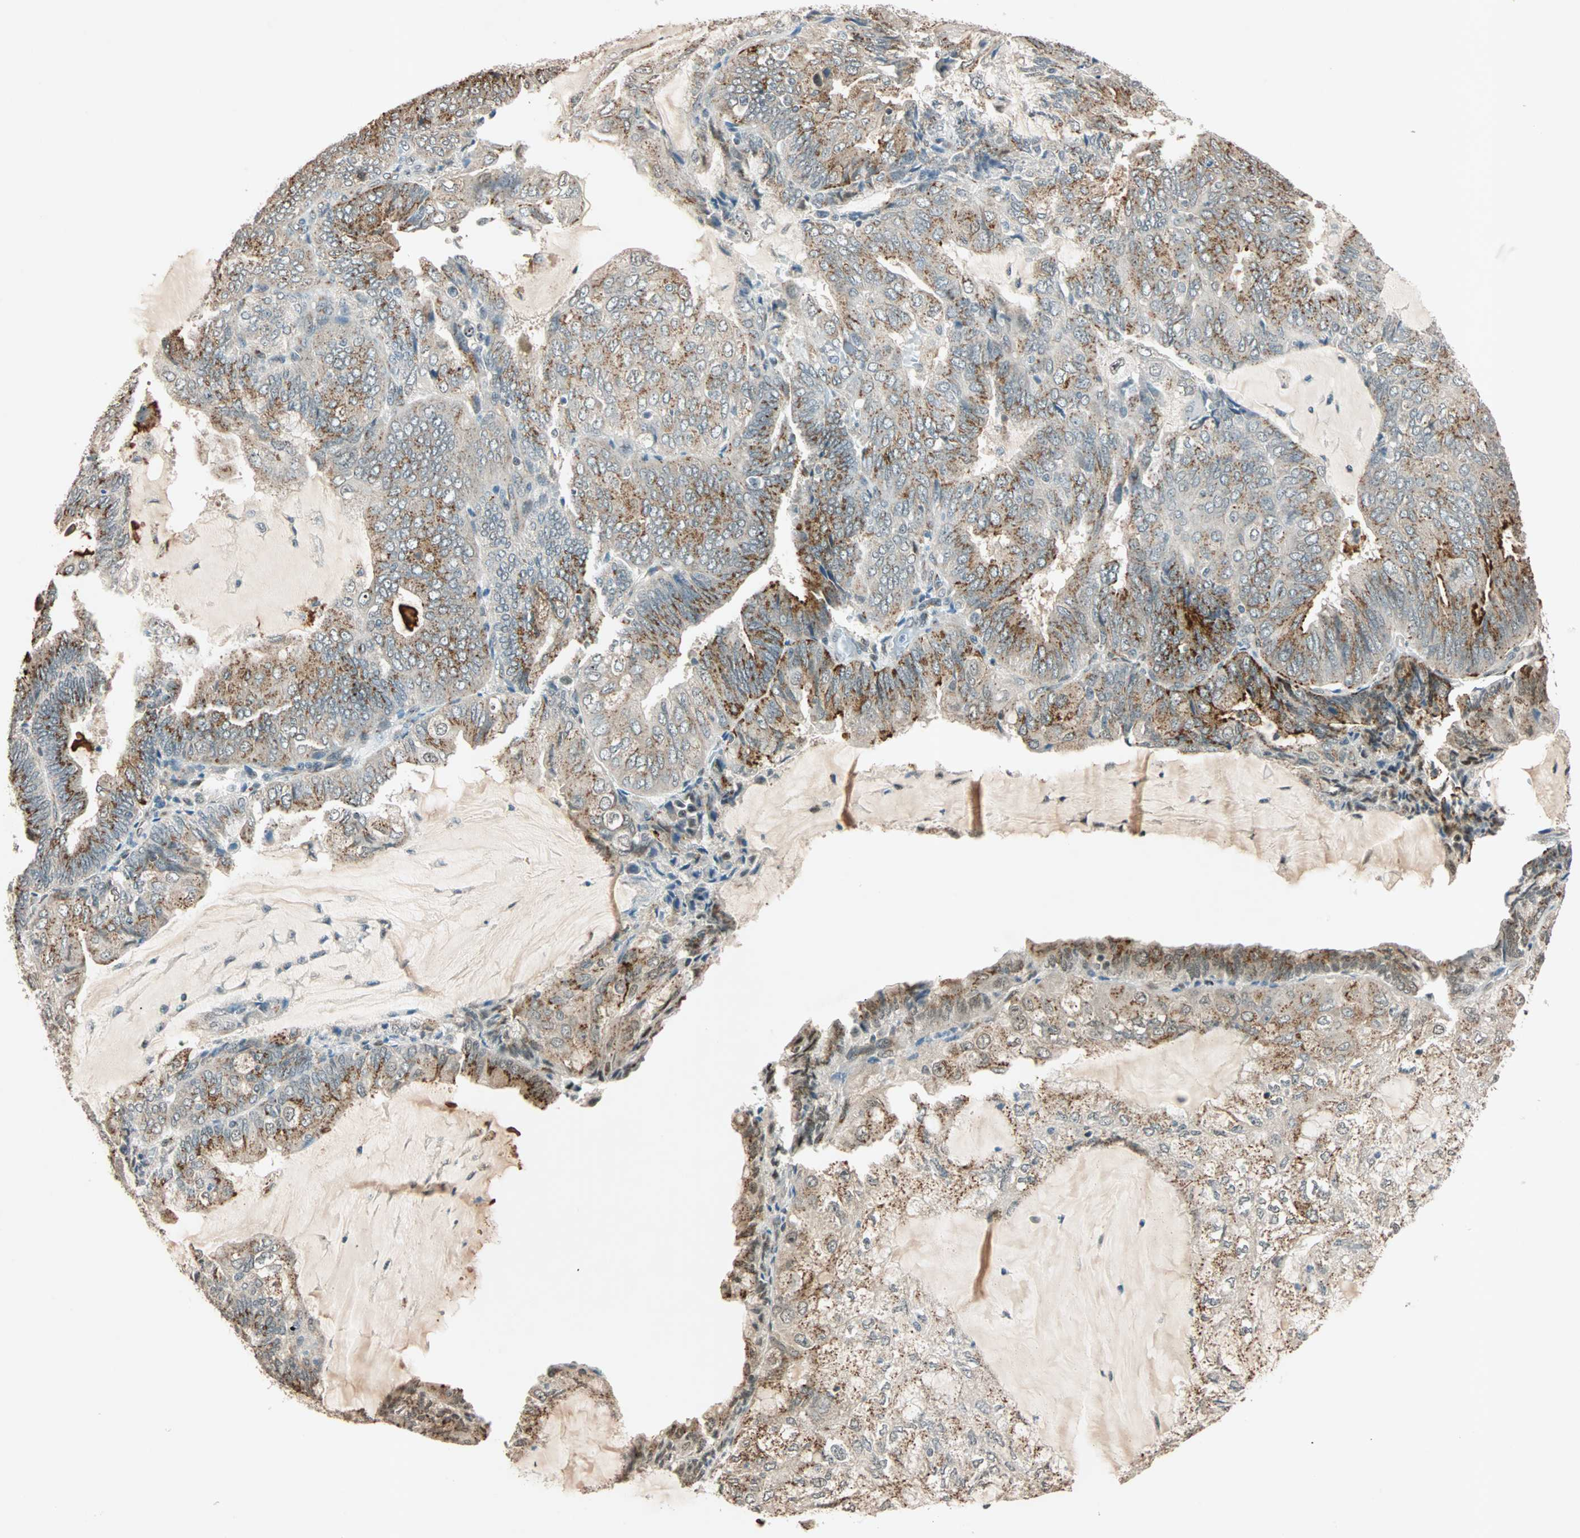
{"staining": {"intensity": "weak", "quantity": "25%-75%", "location": "cytoplasmic/membranous"}, "tissue": "endometrial cancer", "cell_type": "Tumor cells", "image_type": "cancer", "snomed": [{"axis": "morphology", "description": "Adenocarcinoma, NOS"}, {"axis": "topography", "description": "Endometrium"}], "caption": "A histopathology image of endometrial cancer (adenocarcinoma) stained for a protein exhibits weak cytoplasmic/membranous brown staining in tumor cells. (DAB (3,3'-diaminobenzidine) = brown stain, brightfield microscopy at high magnification).", "gene": "PRDM2", "patient": {"sex": "female", "age": 81}}